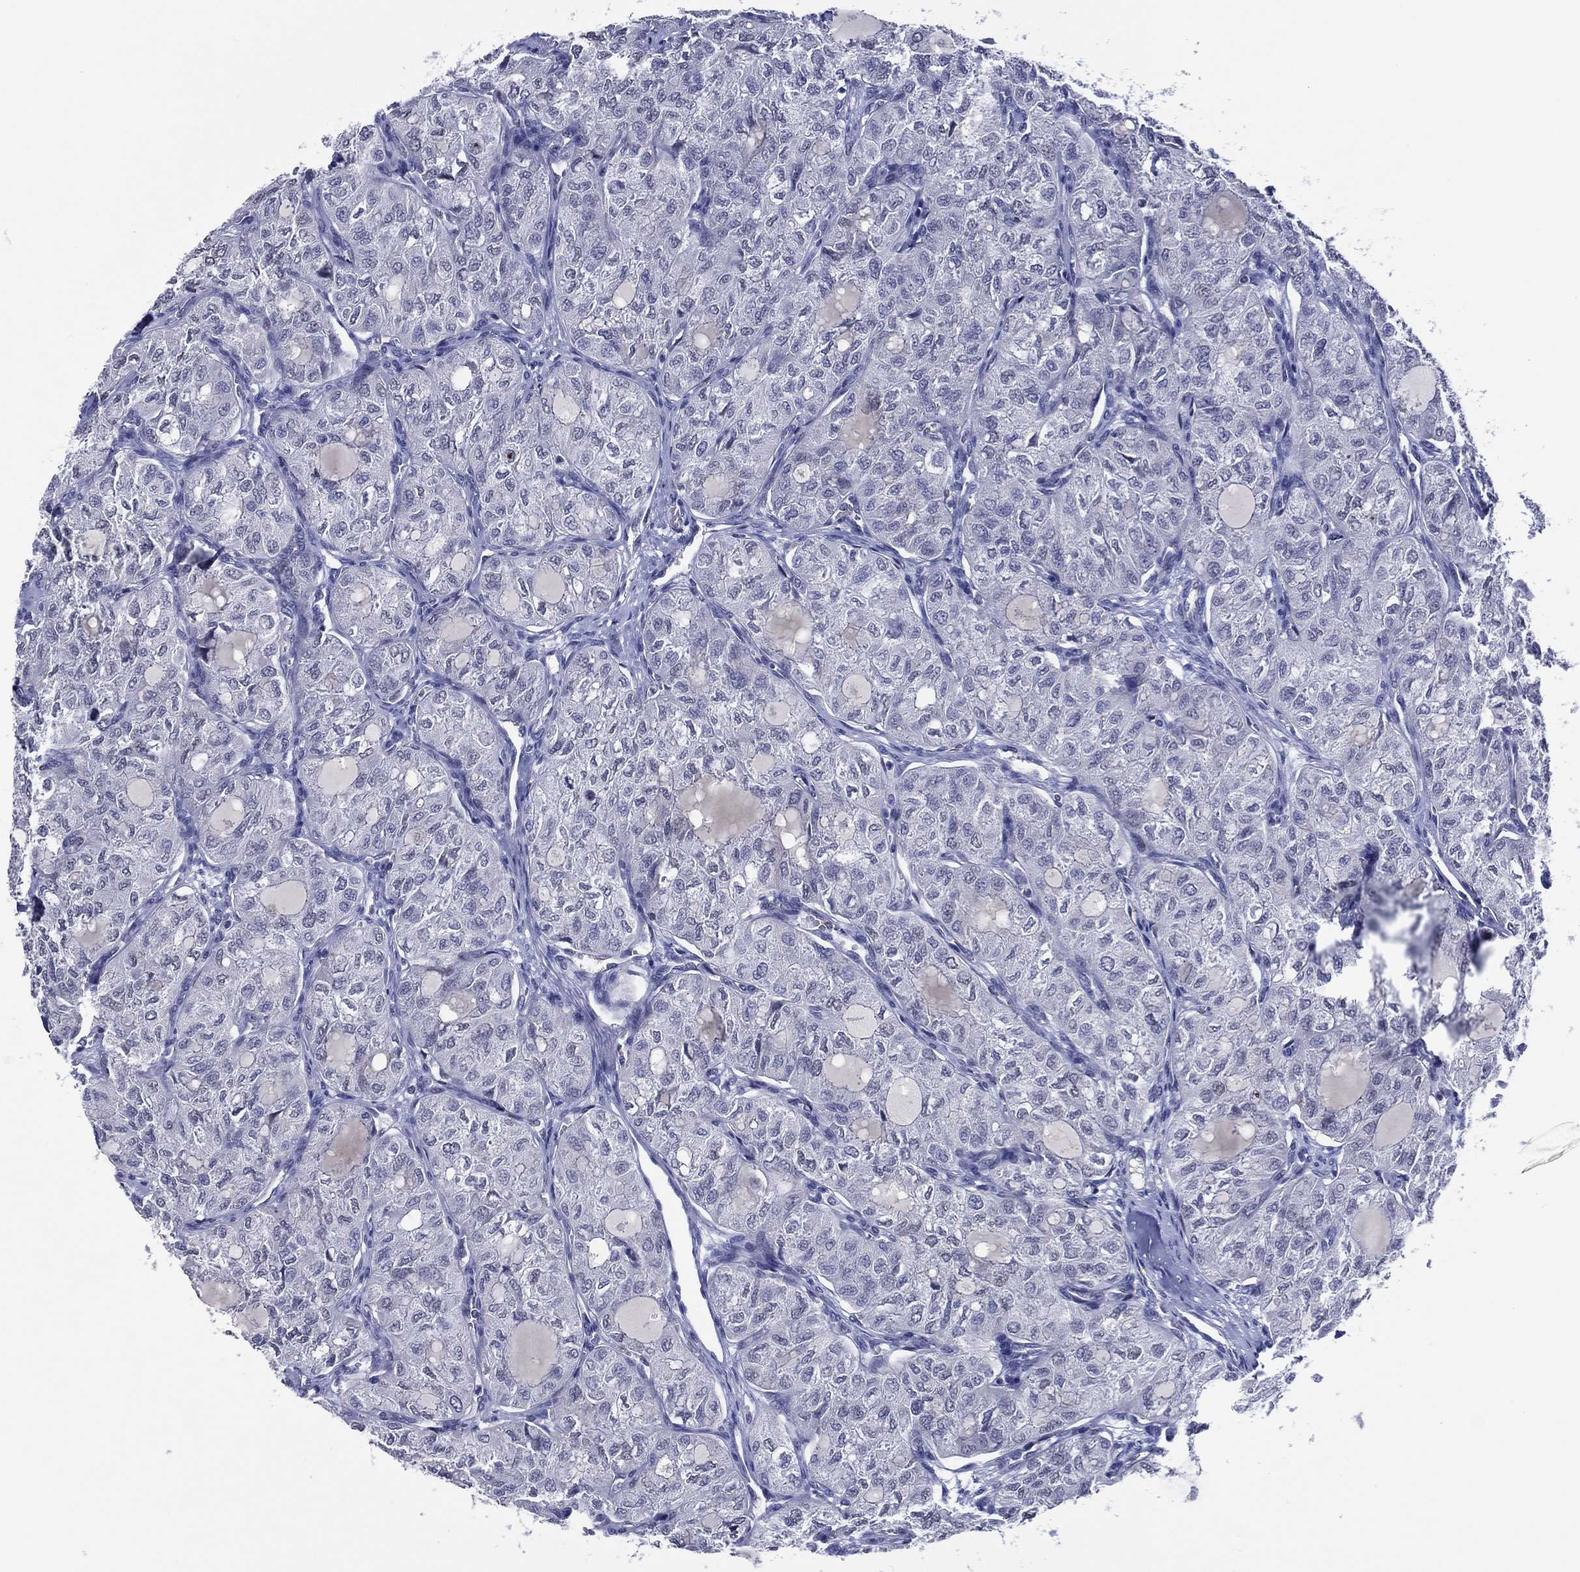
{"staining": {"intensity": "negative", "quantity": "none", "location": "none"}, "tissue": "thyroid cancer", "cell_type": "Tumor cells", "image_type": "cancer", "snomed": [{"axis": "morphology", "description": "Follicular adenoma carcinoma, NOS"}, {"axis": "topography", "description": "Thyroid gland"}], "caption": "Photomicrograph shows no significant protein staining in tumor cells of thyroid cancer (follicular adenoma carcinoma).", "gene": "TRIM31", "patient": {"sex": "male", "age": 75}}